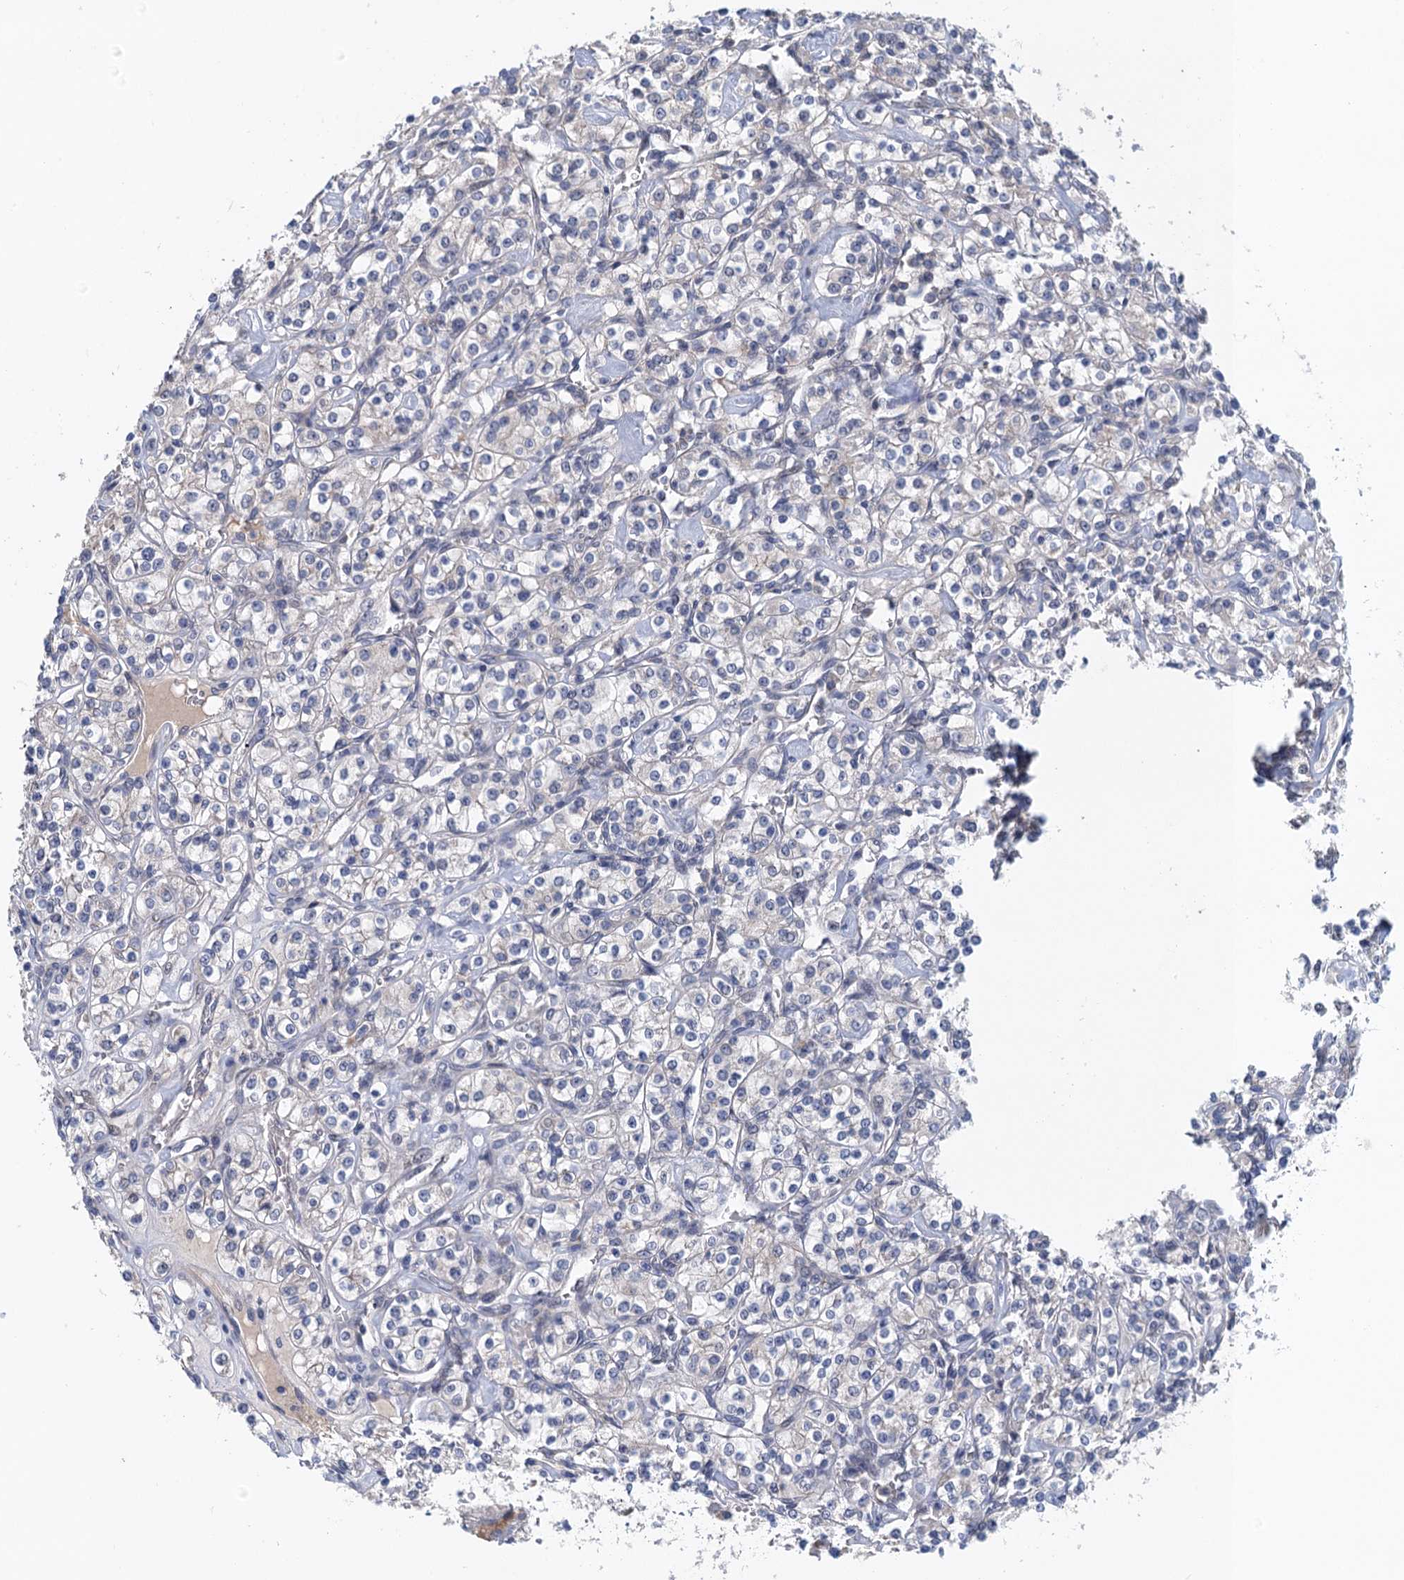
{"staining": {"intensity": "negative", "quantity": "none", "location": "none"}, "tissue": "renal cancer", "cell_type": "Tumor cells", "image_type": "cancer", "snomed": [{"axis": "morphology", "description": "Adenocarcinoma, NOS"}, {"axis": "topography", "description": "Kidney"}], "caption": "Immunohistochemistry photomicrograph of adenocarcinoma (renal) stained for a protein (brown), which displays no staining in tumor cells.", "gene": "MDM1", "patient": {"sex": "male", "age": 77}}